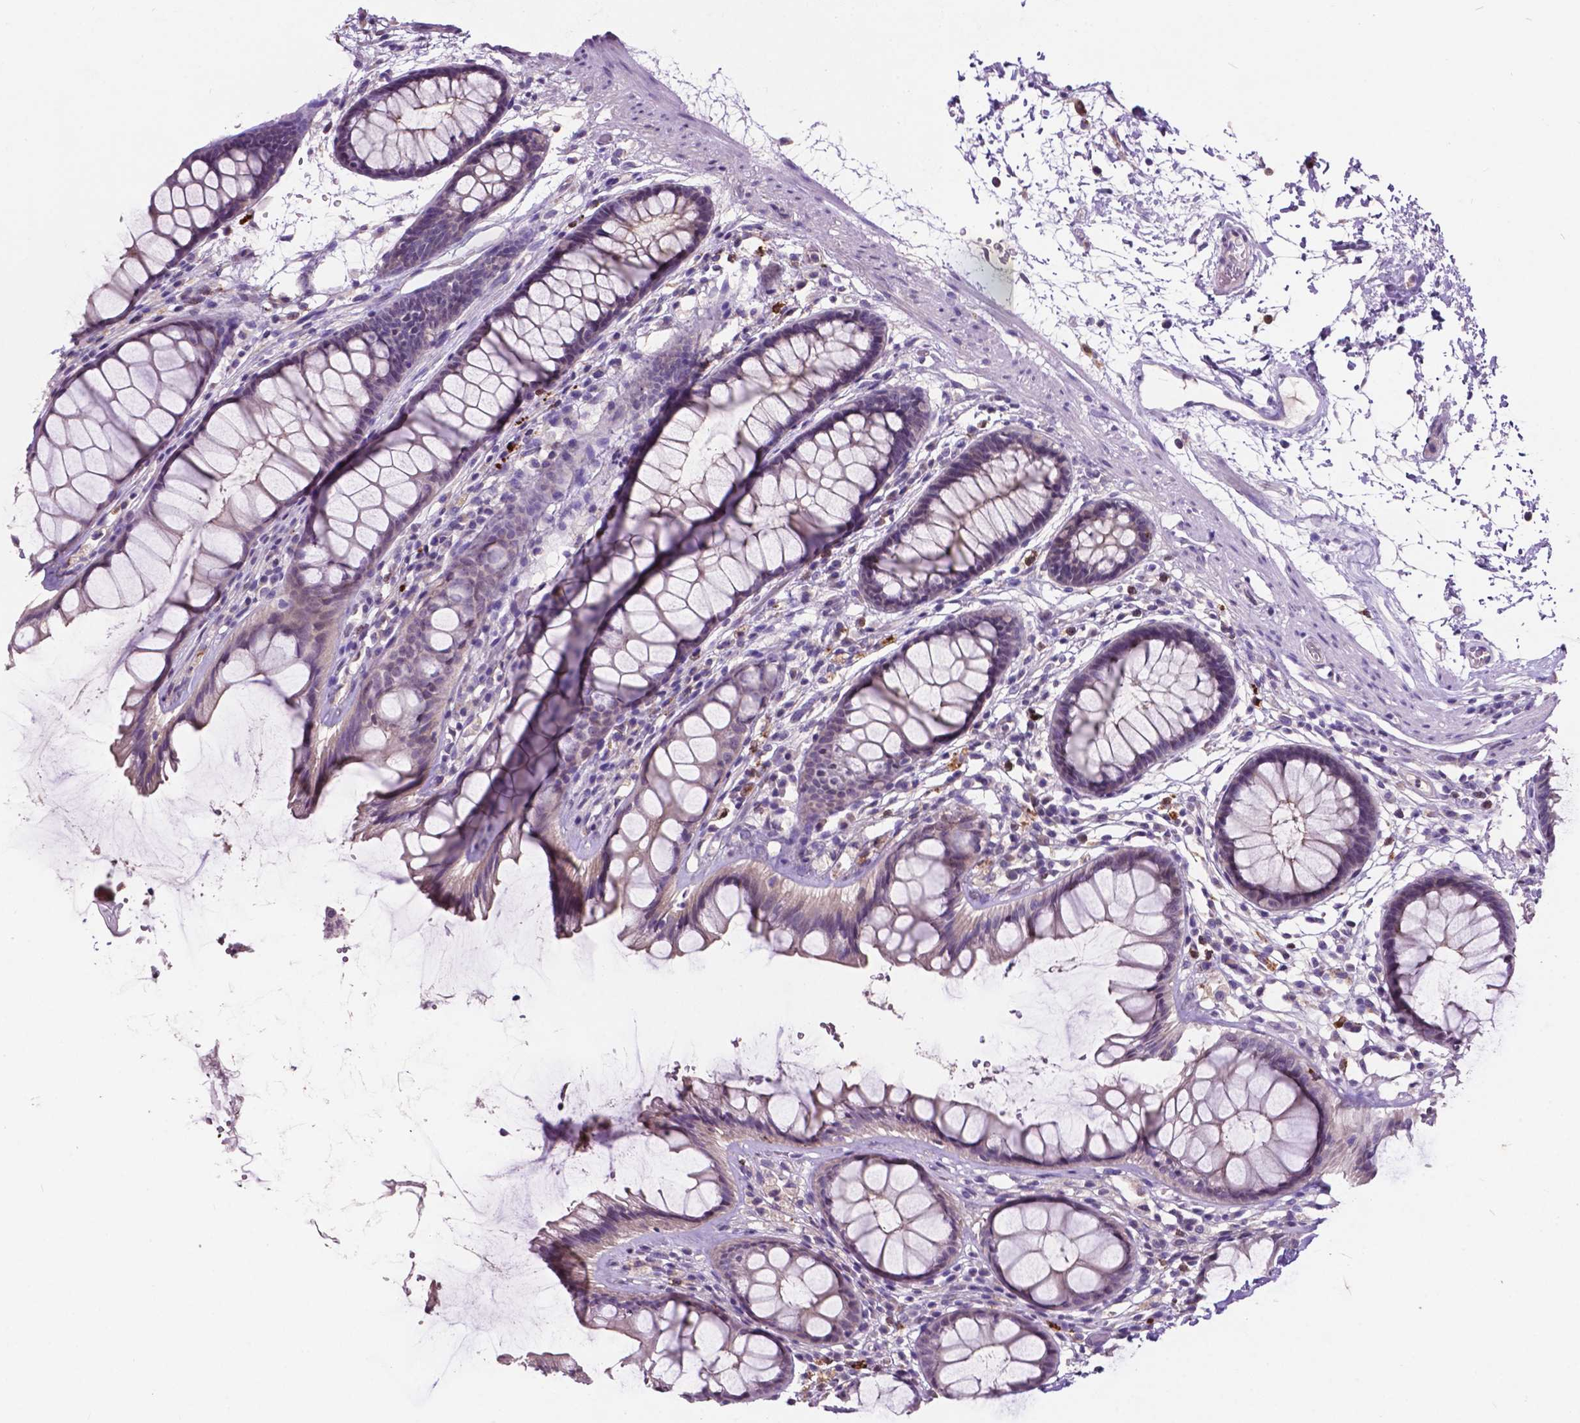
{"staining": {"intensity": "negative", "quantity": "none", "location": "none"}, "tissue": "rectum", "cell_type": "Glandular cells", "image_type": "normal", "snomed": [{"axis": "morphology", "description": "Normal tissue, NOS"}, {"axis": "topography", "description": "Rectum"}], "caption": "Glandular cells are negative for brown protein staining in unremarkable rectum. (Brightfield microscopy of DAB (3,3'-diaminobenzidine) immunohistochemistry at high magnification).", "gene": "PLSCR1", "patient": {"sex": "male", "age": 72}}